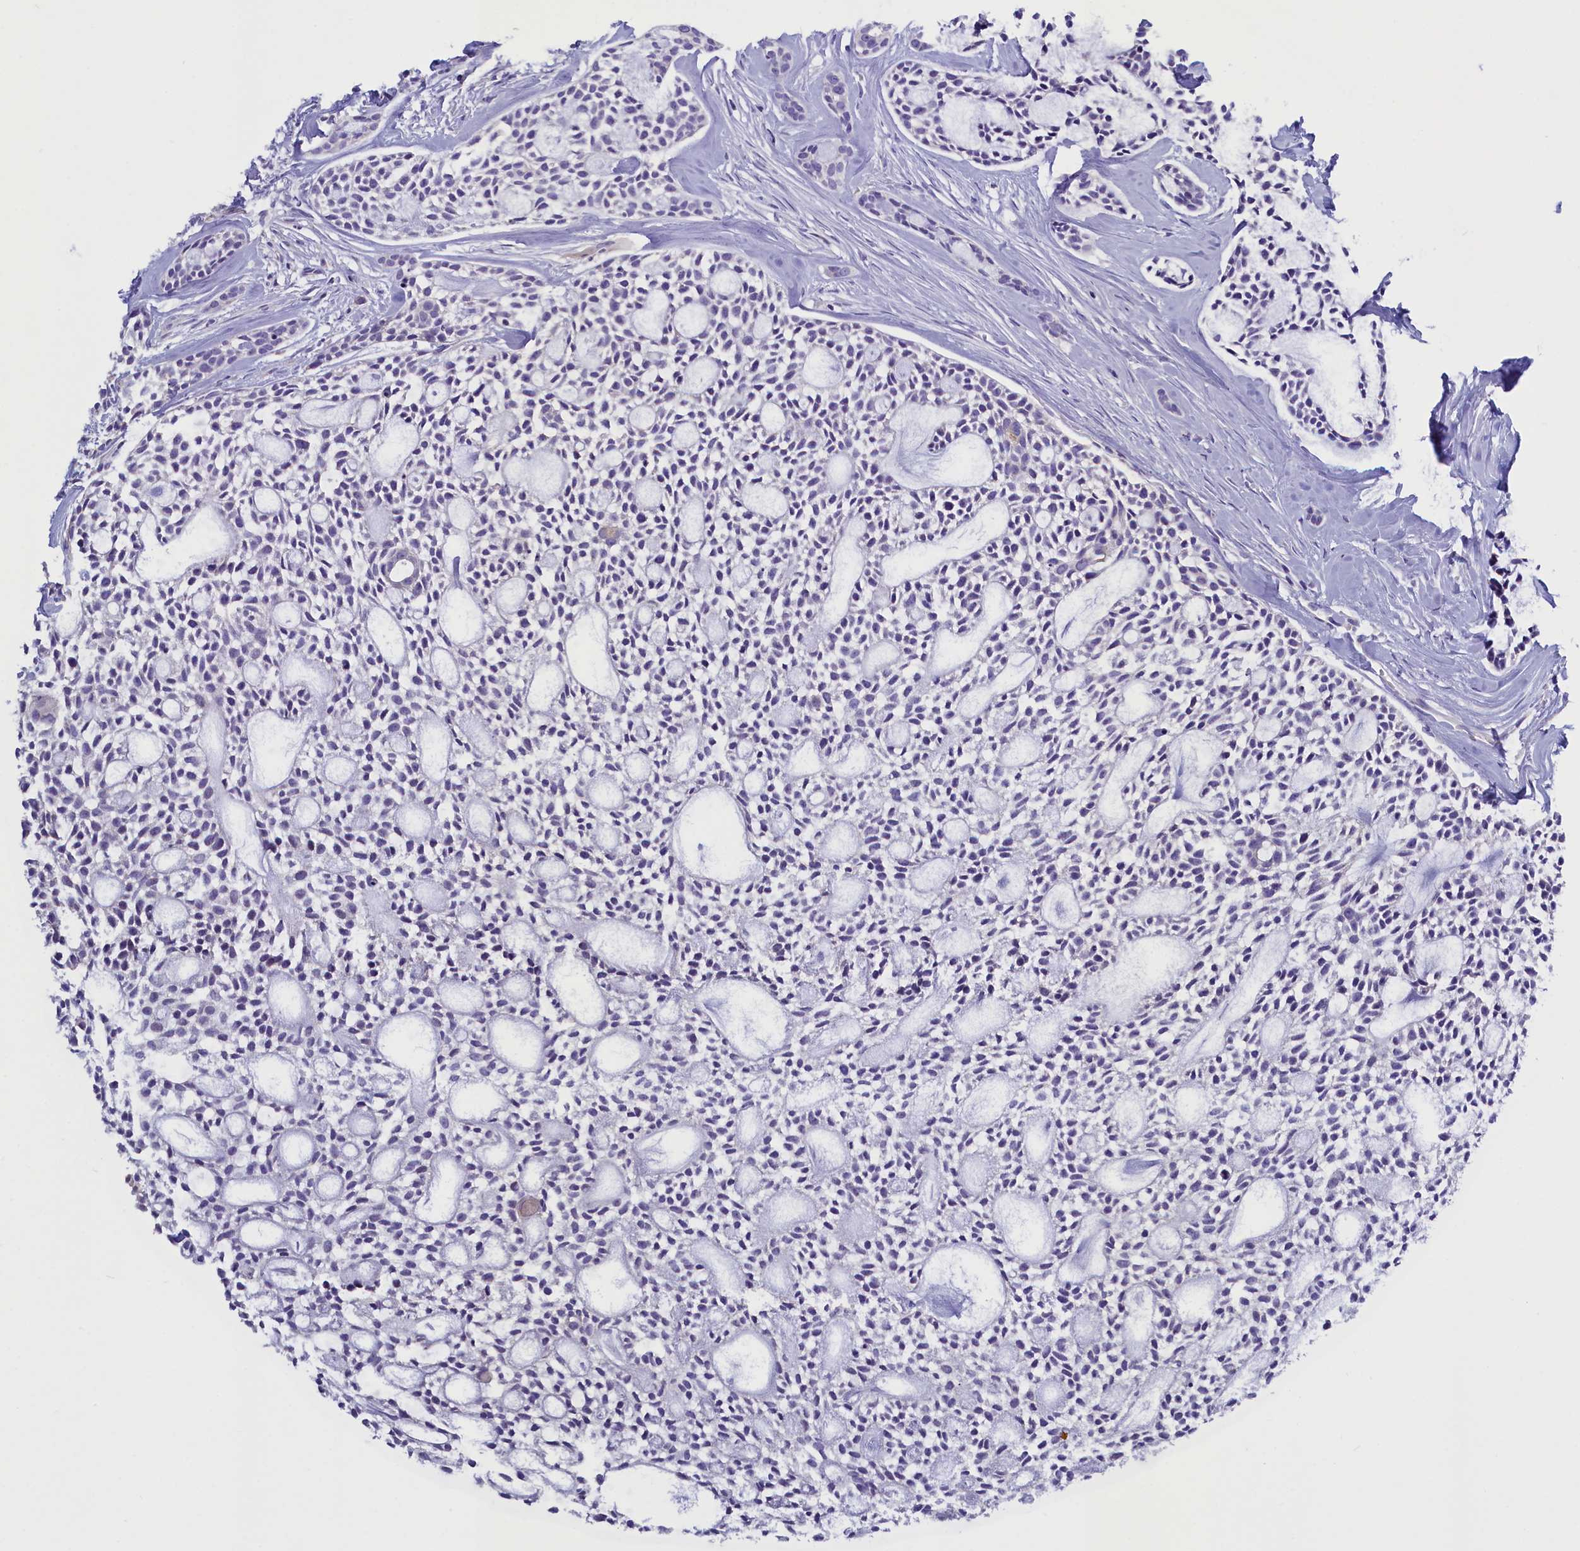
{"staining": {"intensity": "negative", "quantity": "none", "location": "none"}, "tissue": "head and neck cancer", "cell_type": "Tumor cells", "image_type": "cancer", "snomed": [{"axis": "morphology", "description": "Adenocarcinoma, NOS"}, {"axis": "topography", "description": "Subcutis"}, {"axis": "topography", "description": "Head-Neck"}], "caption": "The histopathology image reveals no significant expression in tumor cells of head and neck adenocarcinoma.", "gene": "RTTN", "patient": {"sex": "female", "age": 73}}